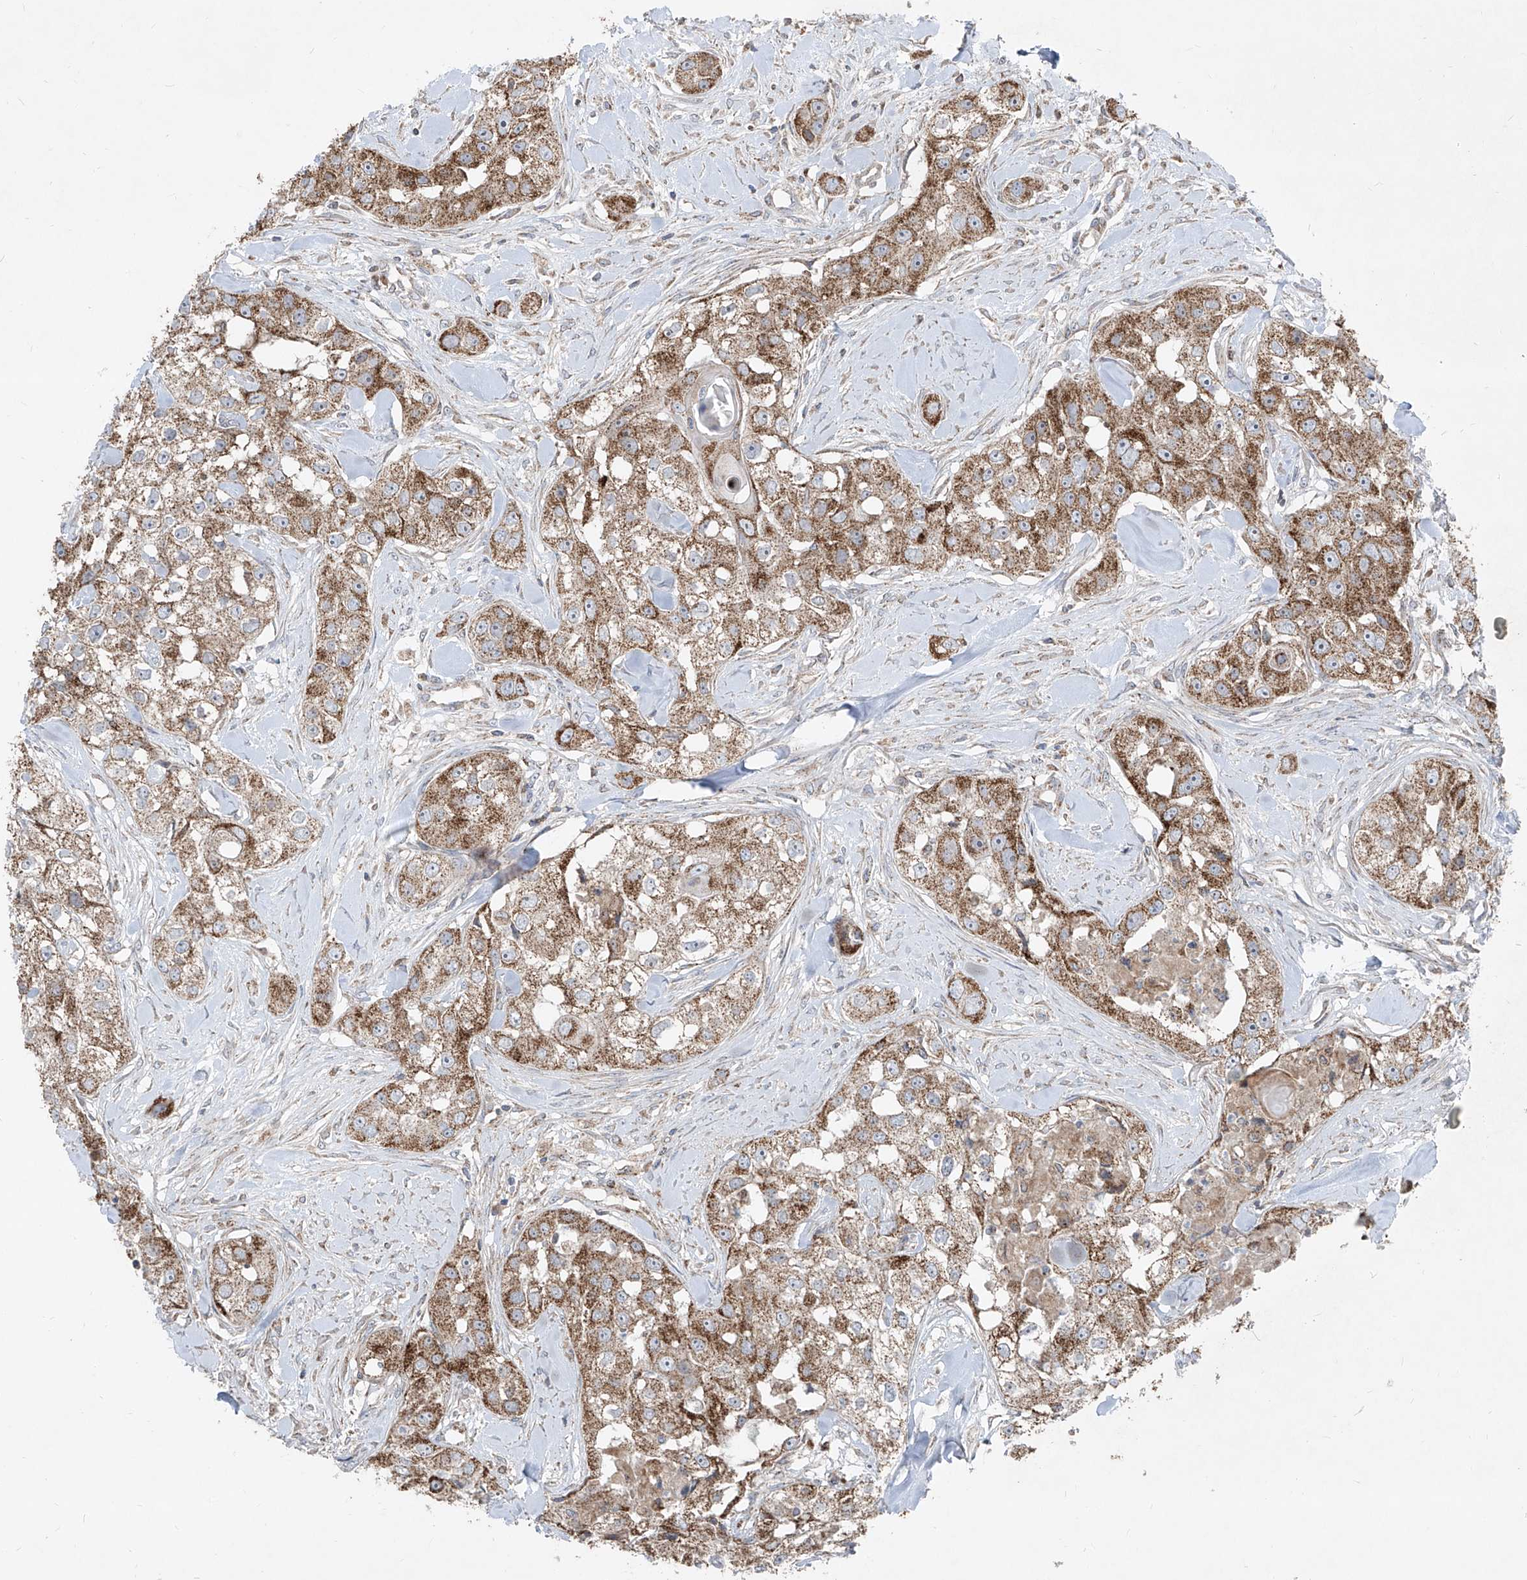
{"staining": {"intensity": "strong", "quantity": "25%-75%", "location": "cytoplasmic/membranous"}, "tissue": "head and neck cancer", "cell_type": "Tumor cells", "image_type": "cancer", "snomed": [{"axis": "morphology", "description": "Normal tissue, NOS"}, {"axis": "morphology", "description": "Squamous cell carcinoma, NOS"}, {"axis": "topography", "description": "Skeletal muscle"}, {"axis": "topography", "description": "Head-Neck"}], "caption": "Squamous cell carcinoma (head and neck) stained with IHC displays strong cytoplasmic/membranous staining in approximately 25%-75% of tumor cells.", "gene": "ABCD3", "patient": {"sex": "male", "age": 51}}